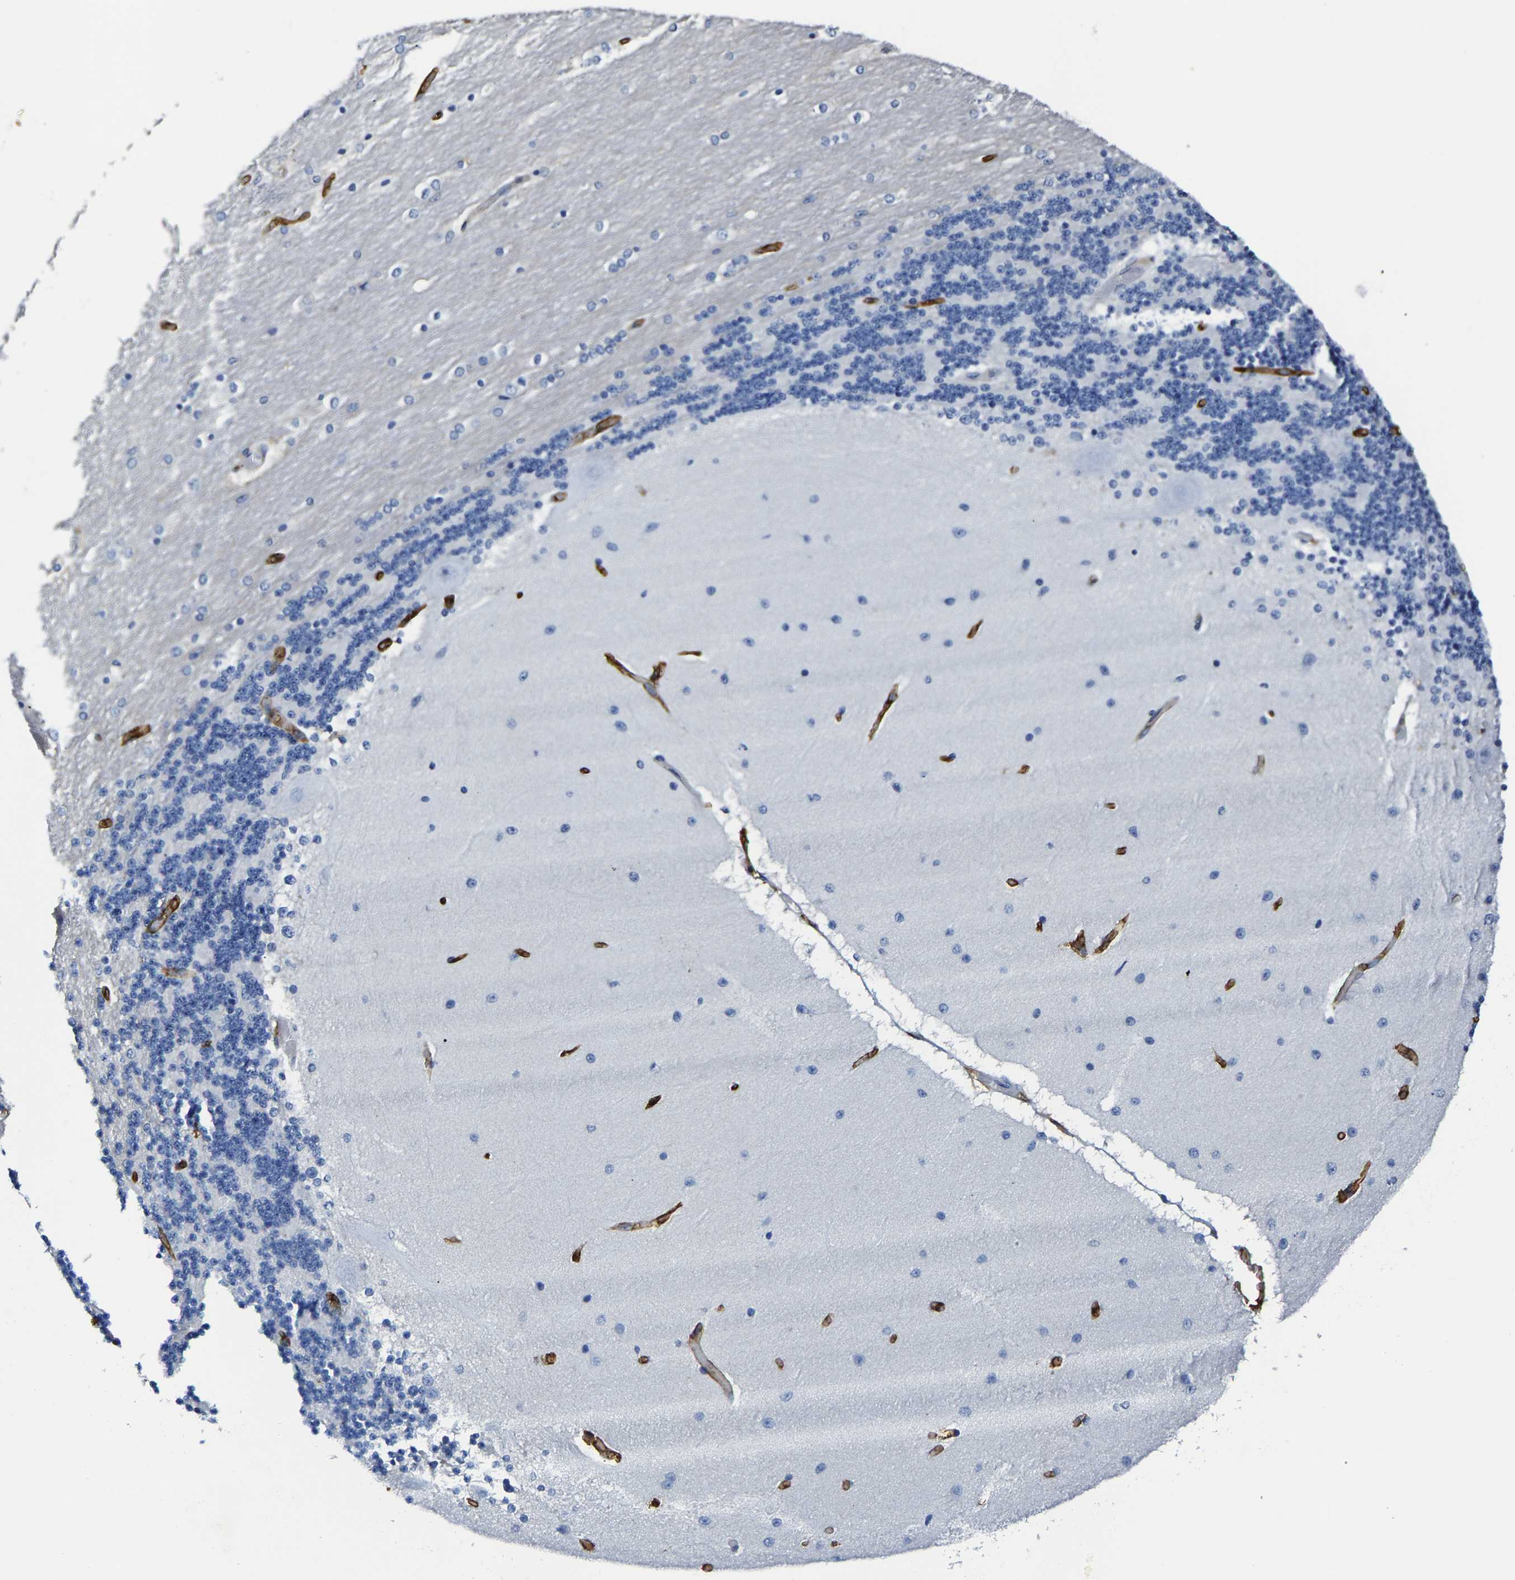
{"staining": {"intensity": "negative", "quantity": "none", "location": "none"}, "tissue": "cerebellum", "cell_type": "Cells in granular layer", "image_type": "normal", "snomed": [{"axis": "morphology", "description": "Normal tissue, NOS"}, {"axis": "topography", "description": "Cerebellum"}], "caption": "IHC histopathology image of unremarkable cerebellum: human cerebellum stained with DAB (3,3'-diaminobenzidine) exhibits no significant protein expression in cells in granular layer.", "gene": "TRAF6", "patient": {"sex": "female", "age": 54}}